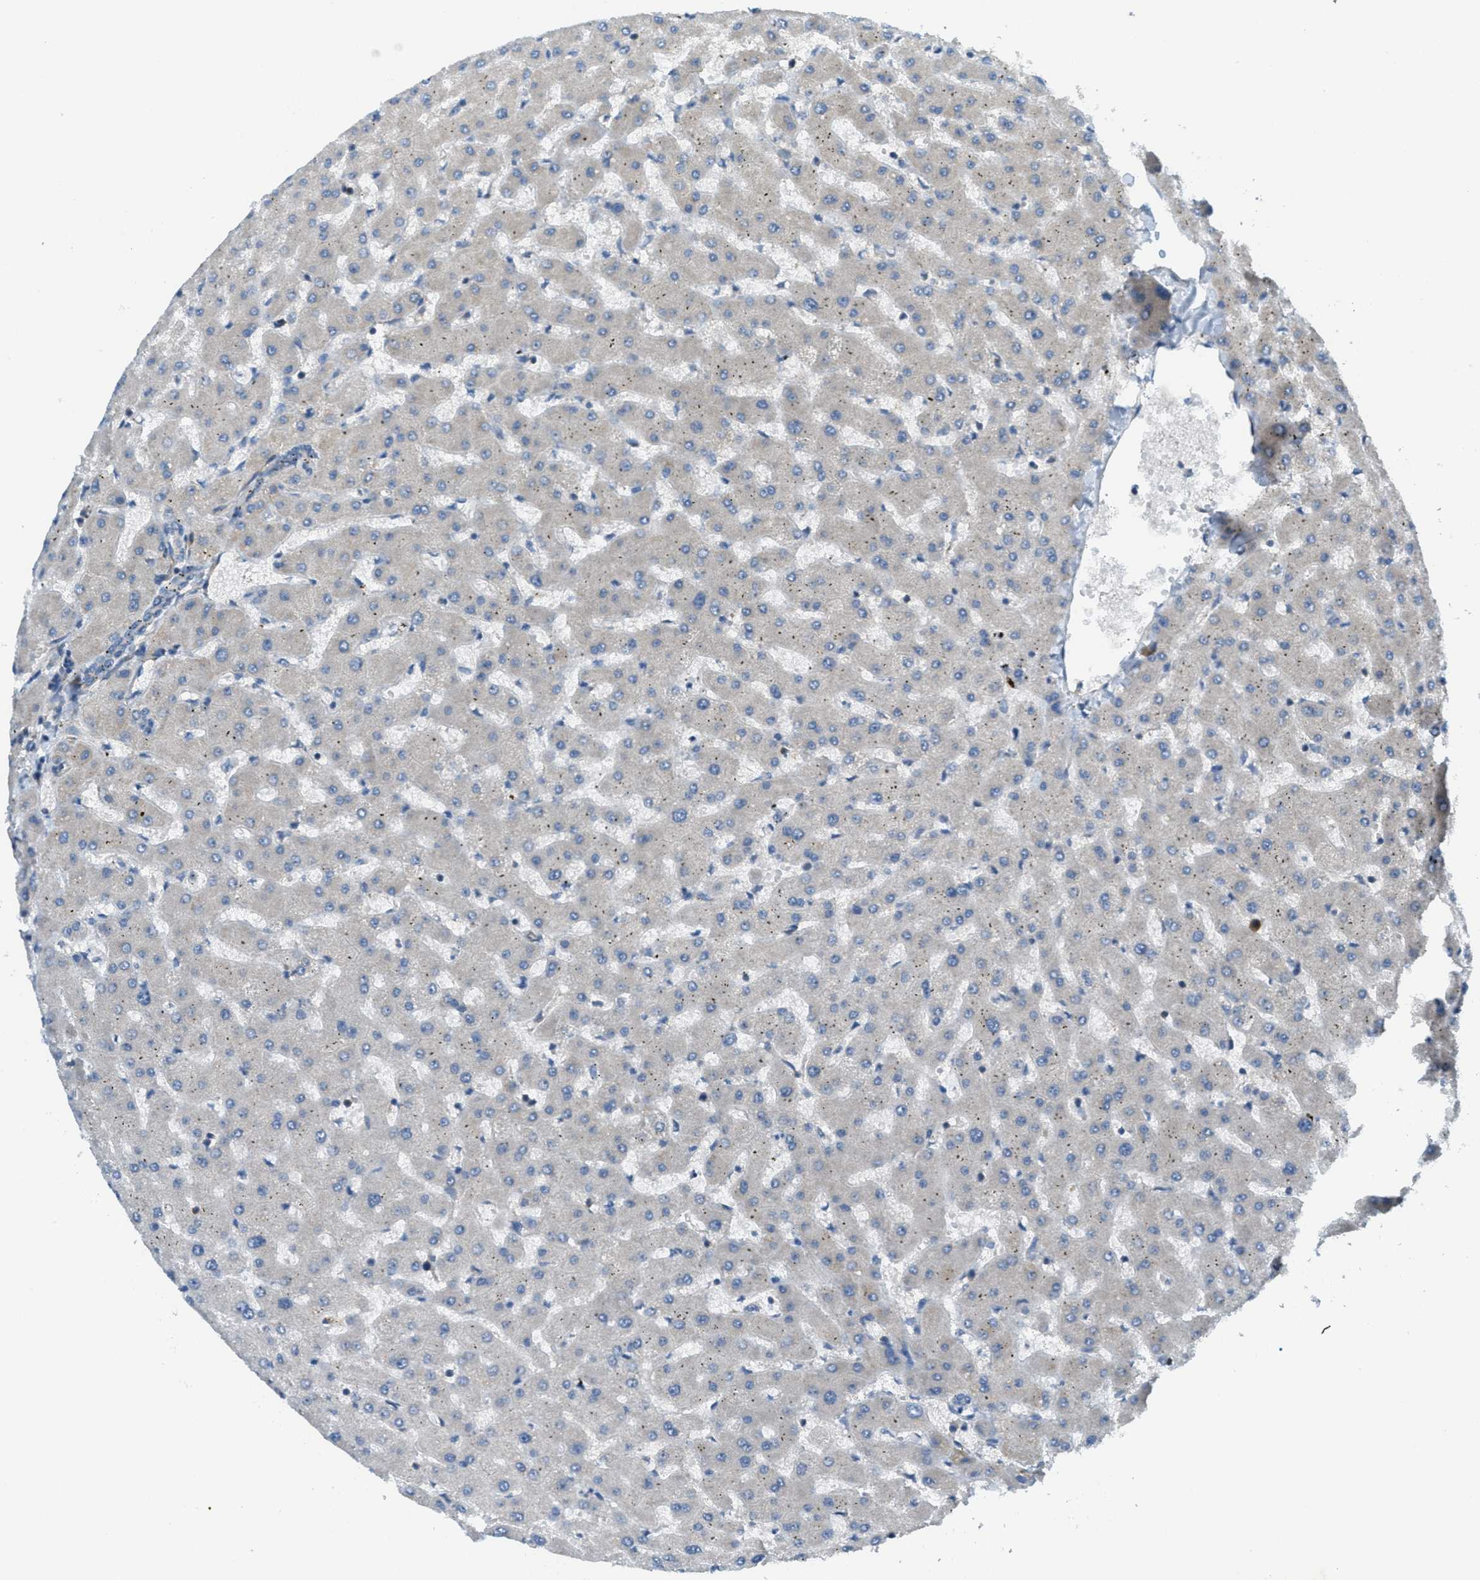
{"staining": {"intensity": "negative", "quantity": "none", "location": "none"}, "tissue": "liver", "cell_type": "Cholangiocytes", "image_type": "normal", "snomed": [{"axis": "morphology", "description": "Normal tissue, NOS"}, {"axis": "topography", "description": "Liver"}], "caption": "The micrograph exhibits no staining of cholangiocytes in unremarkable liver.", "gene": "JCAD", "patient": {"sex": "female", "age": 63}}